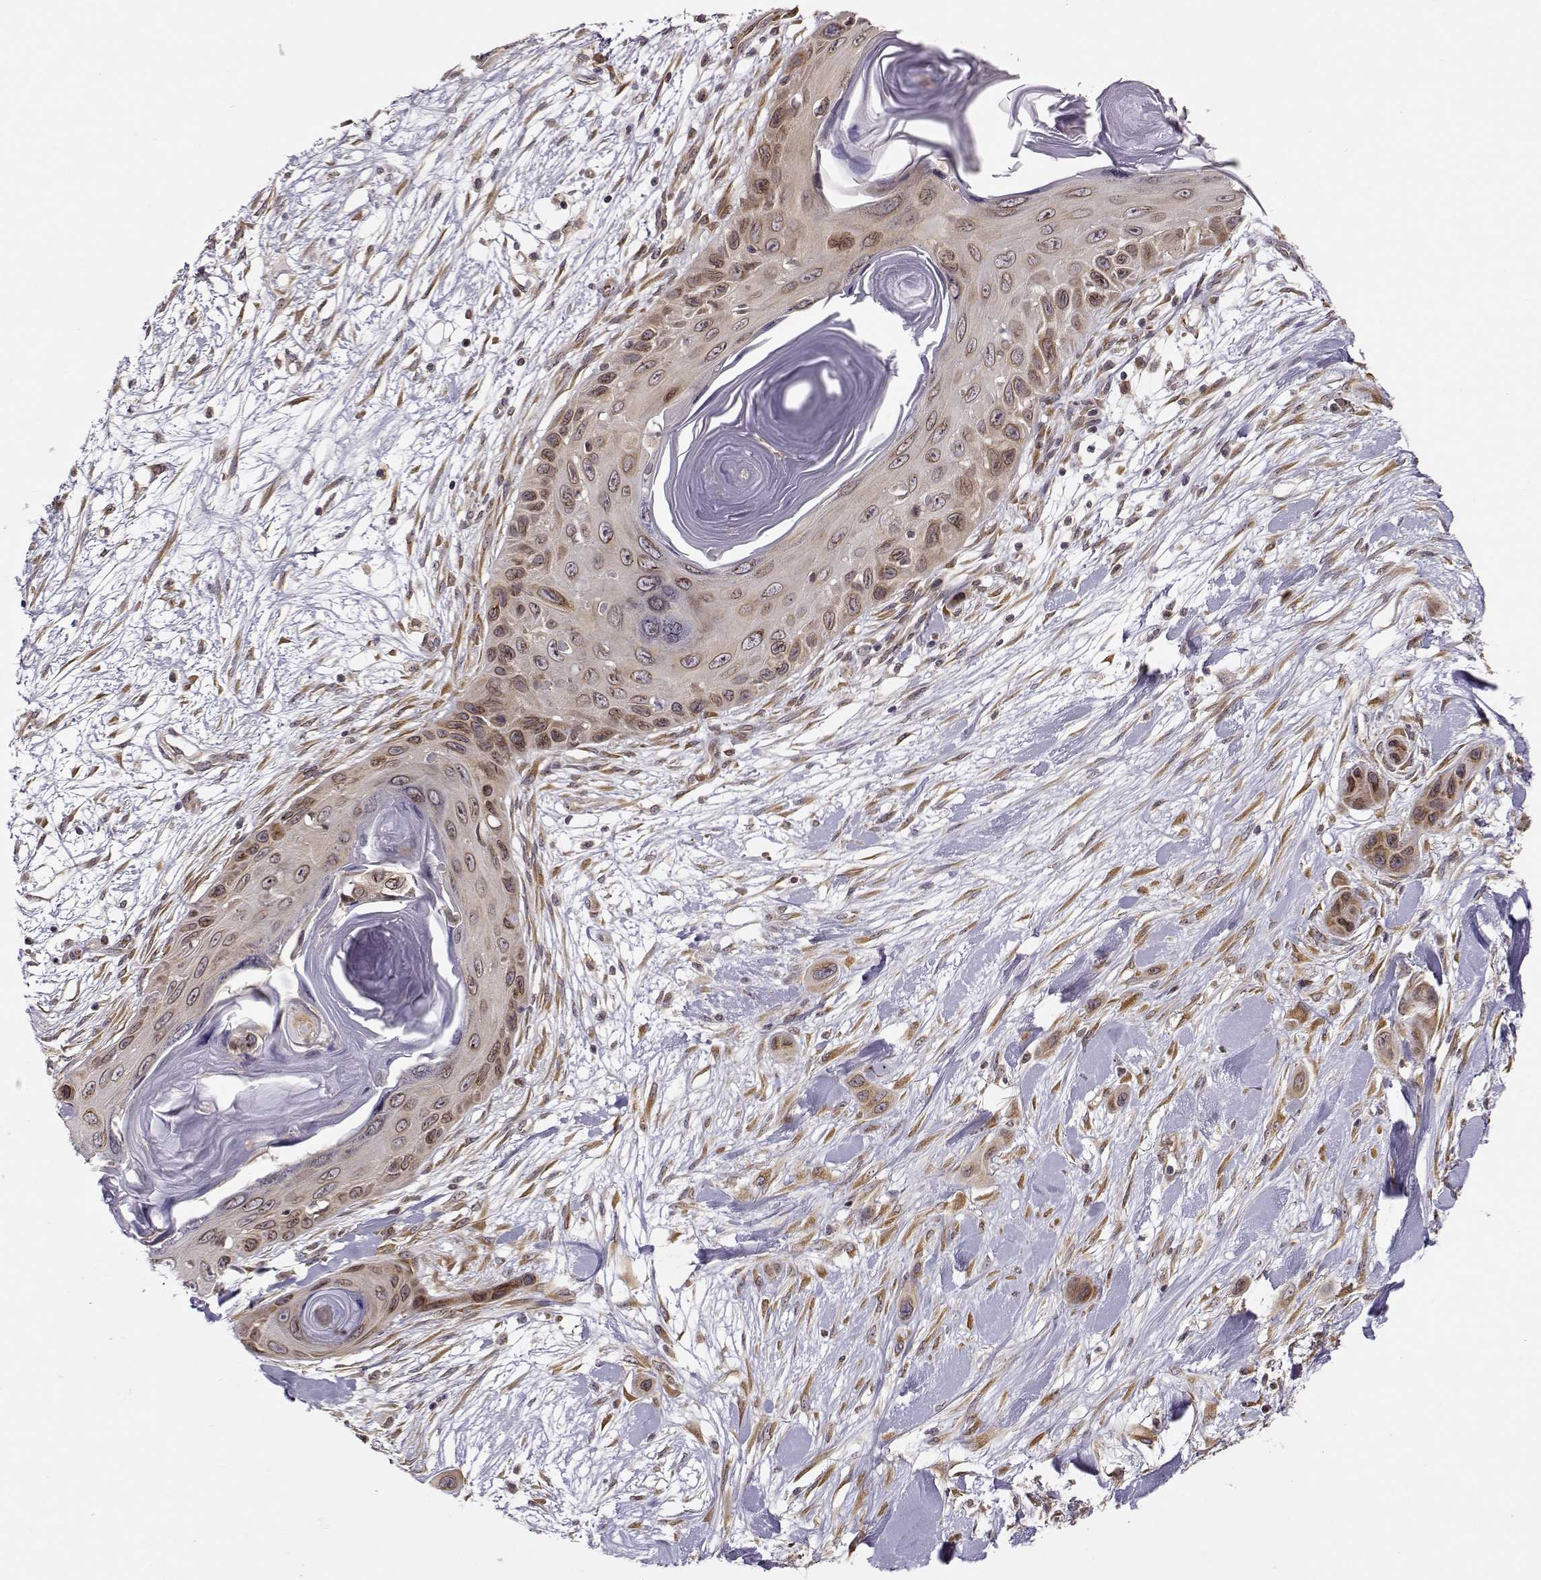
{"staining": {"intensity": "weak", "quantity": ">75%", "location": "cytoplasmic/membranous"}, "tissue": "skin cancer", "cell_type": "Tumor cells", "image_type": "cancer", "snomed": [{"axis": "morphology", "description": "Squamous cell carcinoma, NOS"}, {"axis": "topography", "description": "Skin"}], "caption": "Protein staining of skin cancer (squamous cell carcinoma) tissue displays weak cytoplasmic/membranous expression in approximately >75% of tumor cells. (DAB = brown stain, brightfield microscopy at high magnification).", "gene": "ERGIC2", "patient": {"sex": "male", "age": 79}}